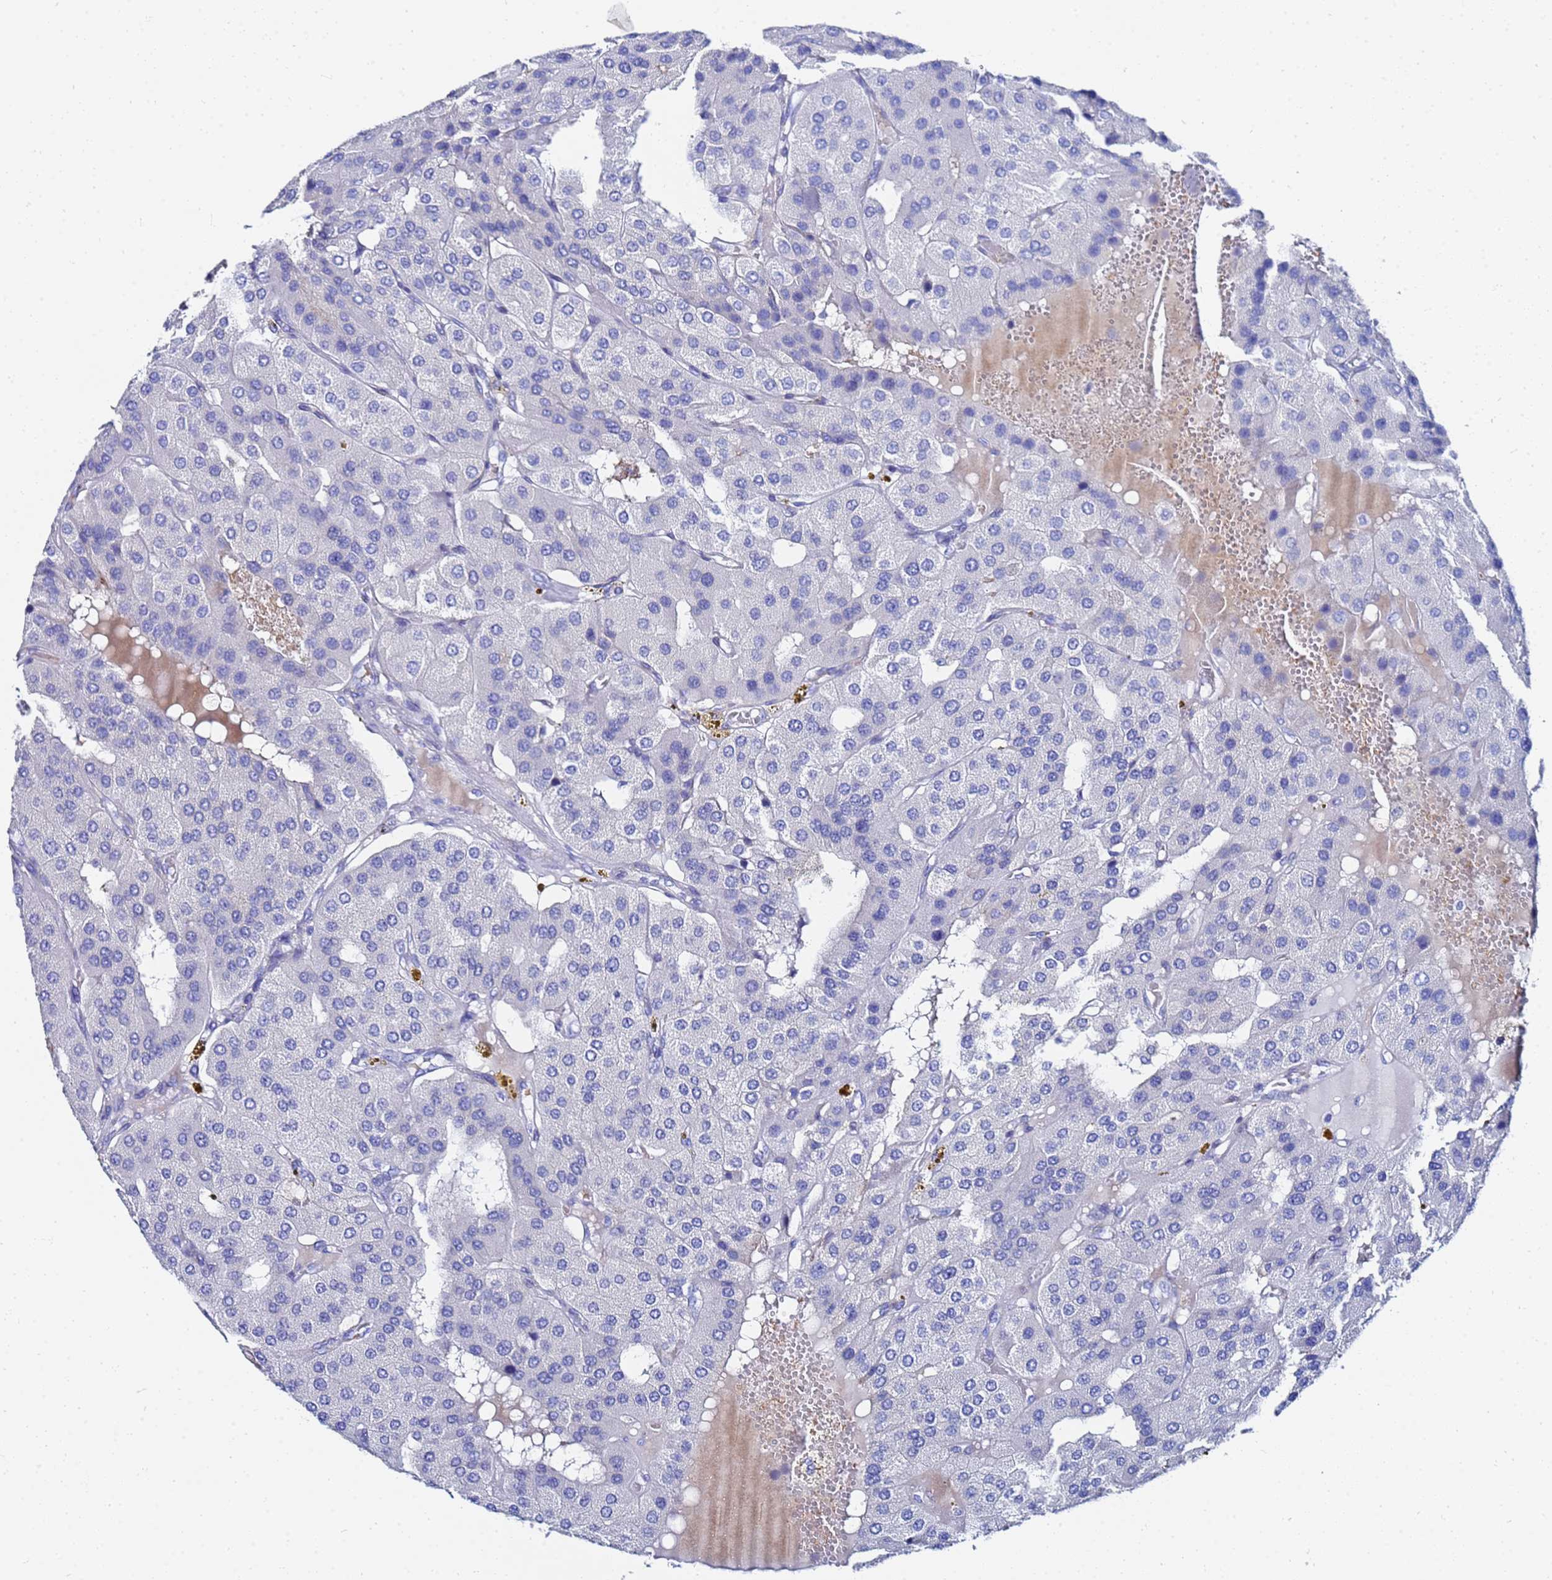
{"staining": {"intensity": "negative", "quantity": "none", "location": "none"}, "tissue": "parathyroid gland", "cell_type": "Glandular cells", "image_type": "normal", "snomed": [{"axis": "morphology", "description": "Normal tissue, NOS"}, {"axis": "morphology", "description": "Adenoma, NOS"}, {"axis": "topography", "description": "Parathyroid gland"}], "caption": "Parathyroid gland was stained to show a protein in brown. There is no significant staining in glandular cells. (DAB (3,3'-diaminobenzidine) IHC visualized using brightfield microscopy, high magnification).", "gene": "ZNF26", "patient": {"sex": "female", "age": 86}}